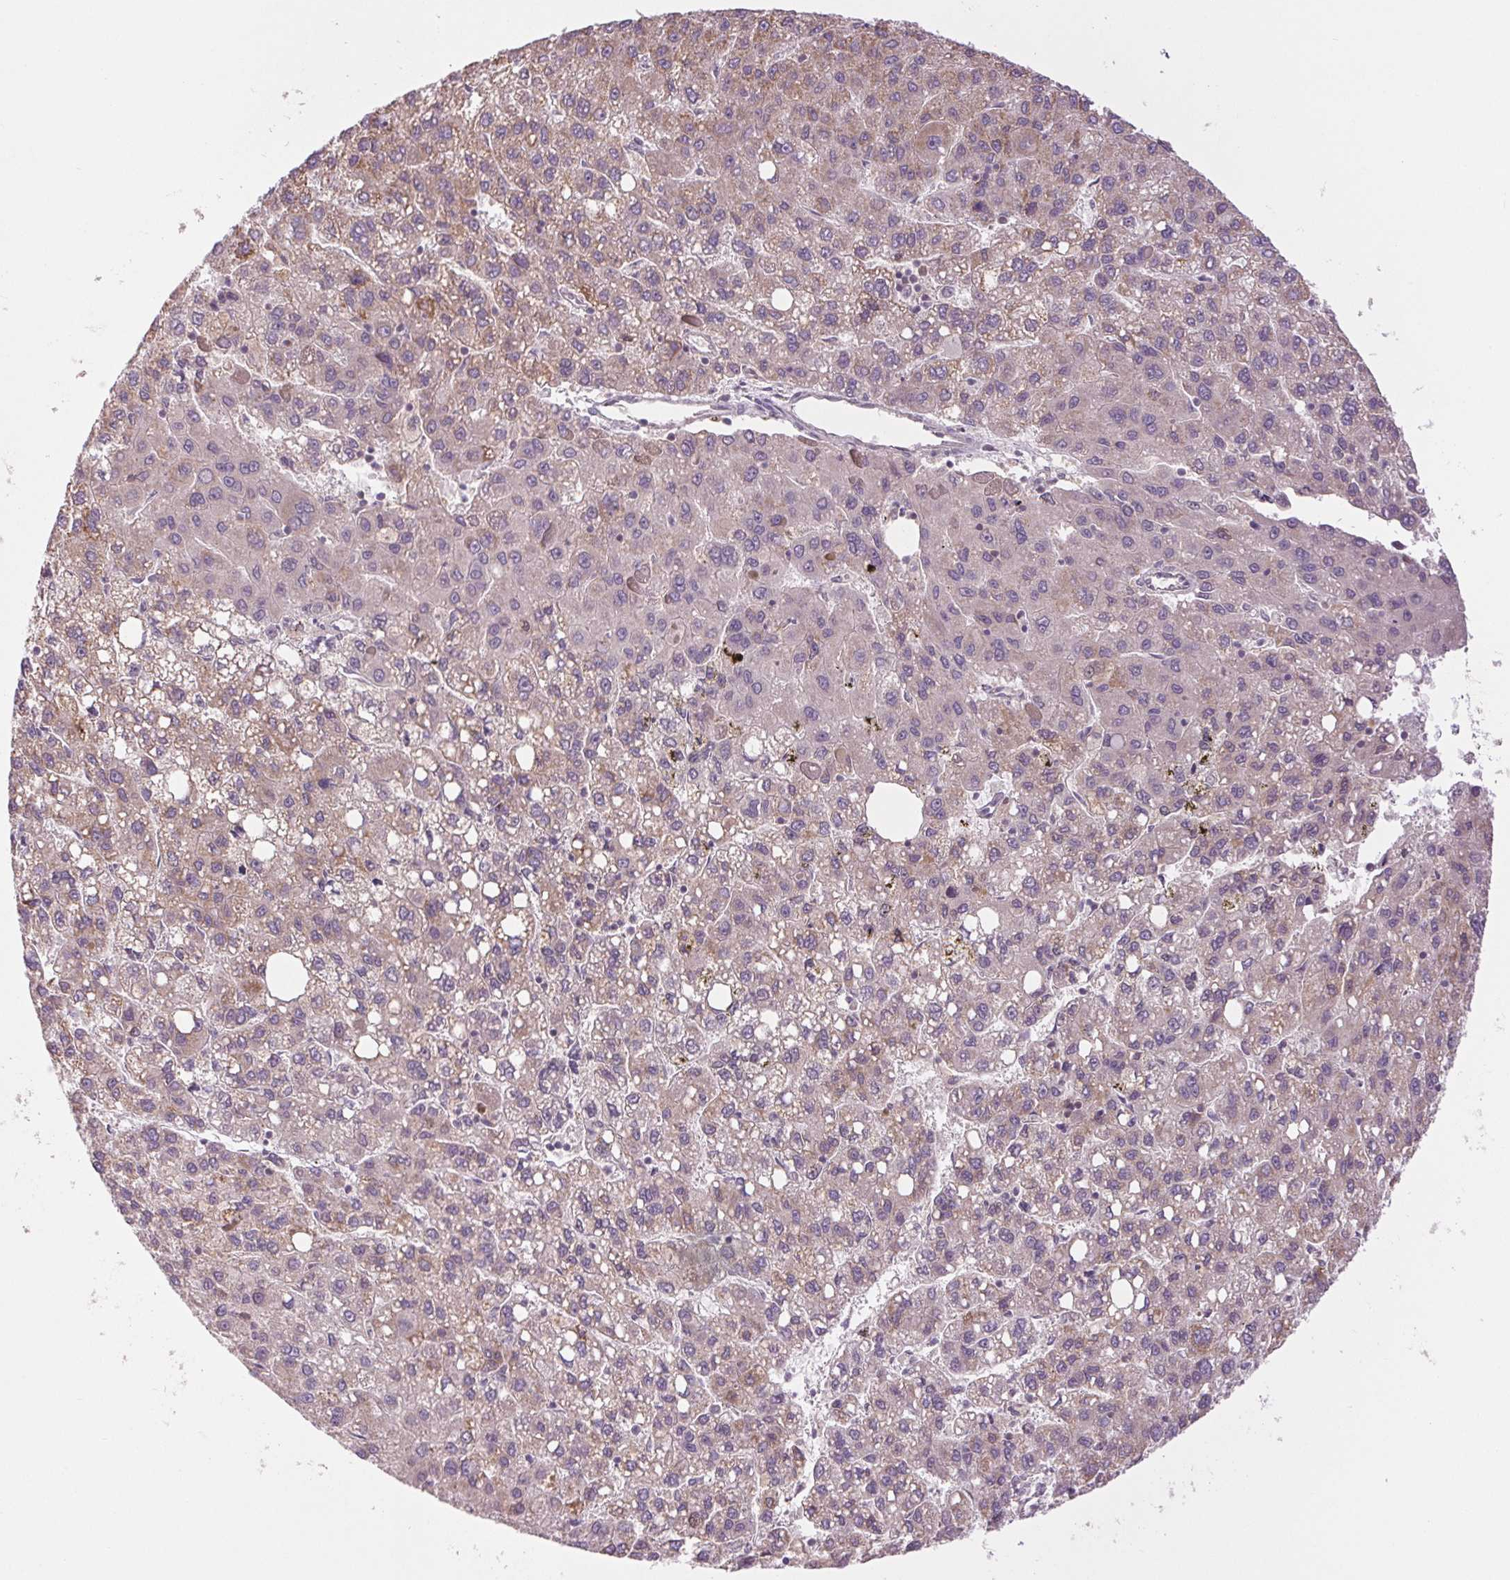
{"staining": {"intensity": "weak", "quantity": "<25%", "location": "cytoplasmic/membranous"}, "tissue": "liver cancer", "cell_type": "Tumor cells", "image_type": "cancer", "snomed": [{"axis": "morphology", "description": "Carcinoma, Hepatocellular, NOS"}, {"axis": "topography", "description": "Liver"}], "caption": "Liver cancer (hepatocellular carcinoma) was stained to show a protein in brown. There is no significant positivity in tumor cells. (DAB IHC, high magnification).", "gene": "MAP3K5", "patient": {"sex": "female", "age": 82}}